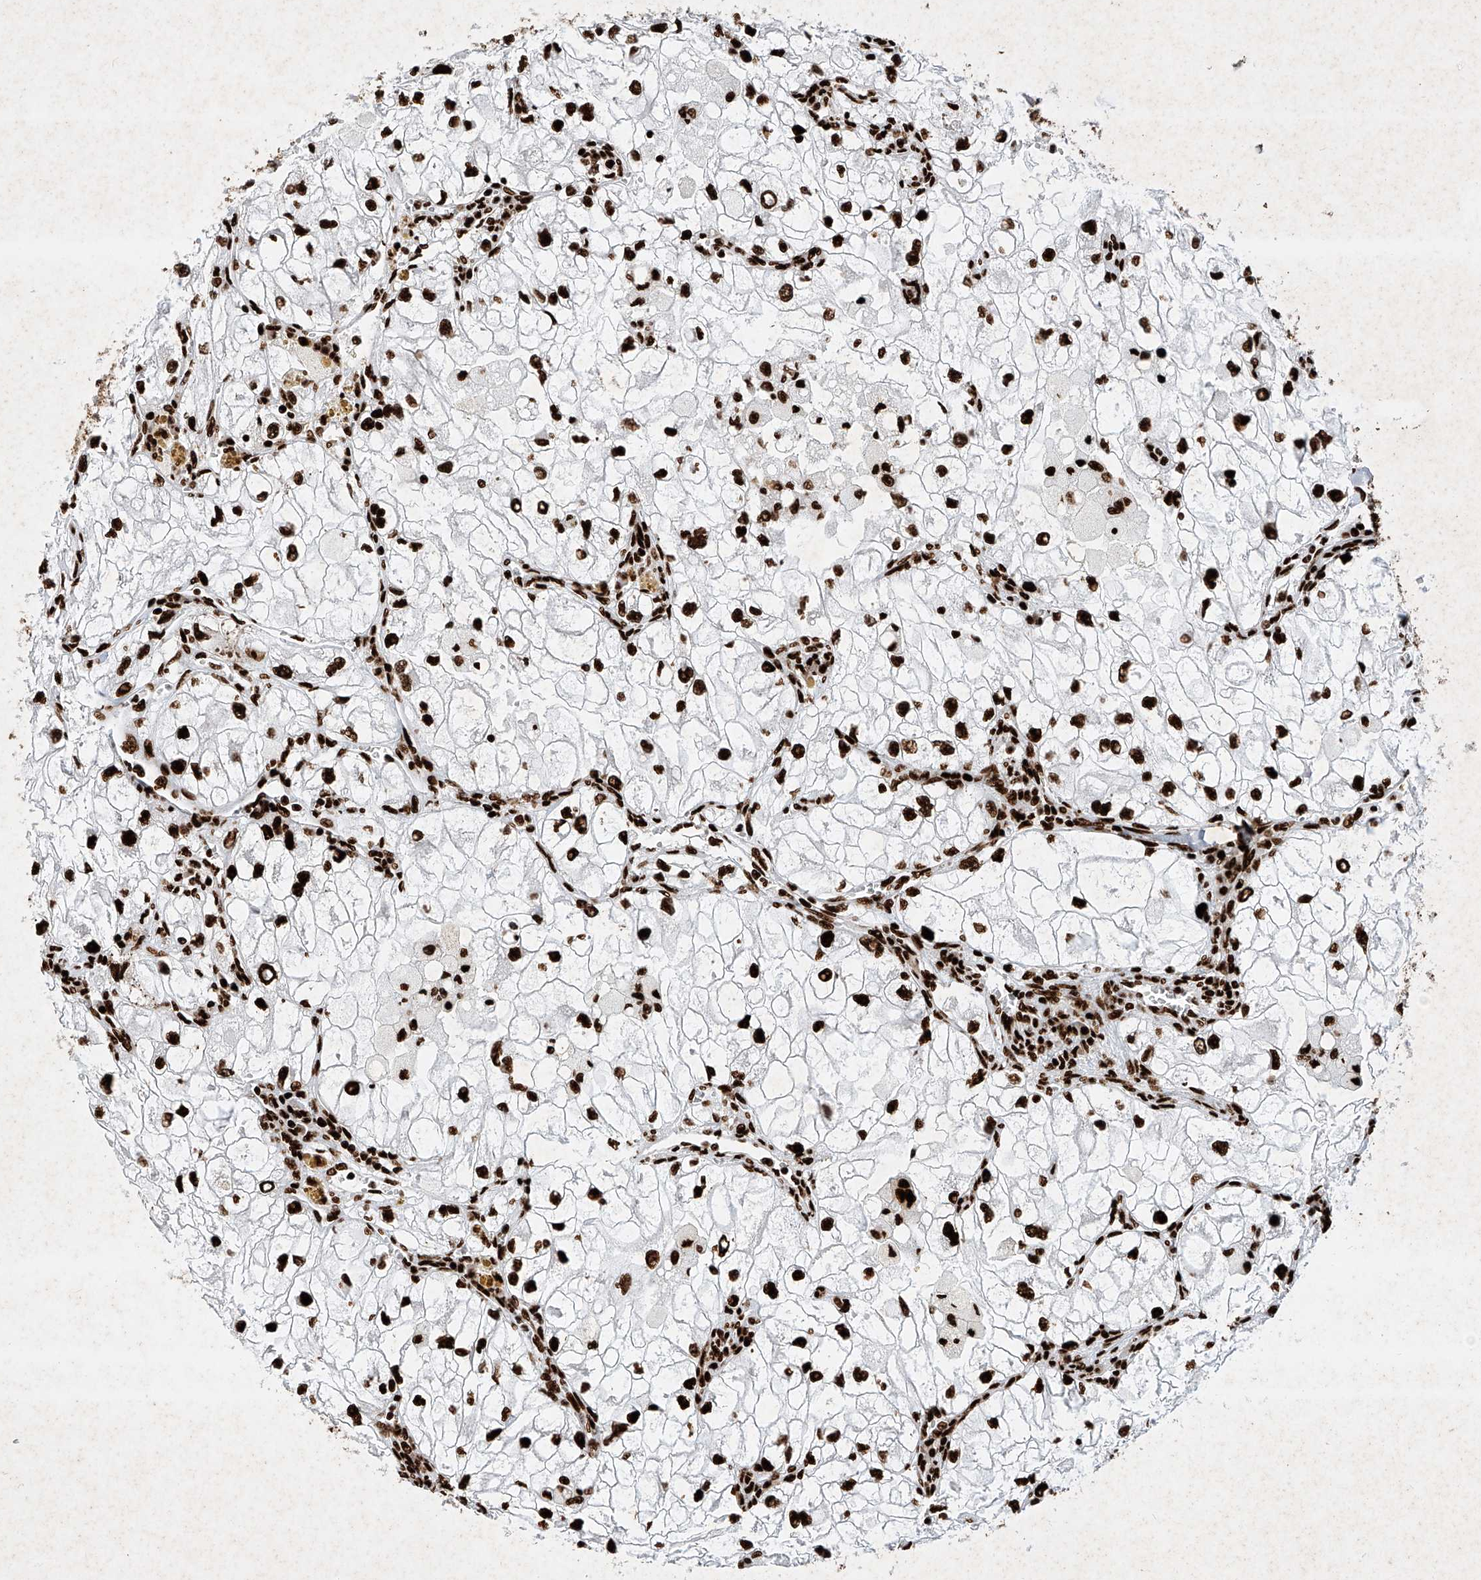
{"staining": {"intensity": "strong", "quantity": ">75%", "location": "nuclear"}, "tissue": "renal cancer", "cell_type": "Tumor cells", "image_type": "cancer", "snomed": [{"axis": "morphology", "description": "Adenocarcinoma, NOS"}, {"axis": "topography", "description": "Kidney"}], "caption": "Protein positivity by IHC demonstrates strong nuclear staining in approximately >75% of tumor cells in renal adenocarcinoma.", "gene": "SRSF6", "patient": {"sex": "female", "age": 70}}